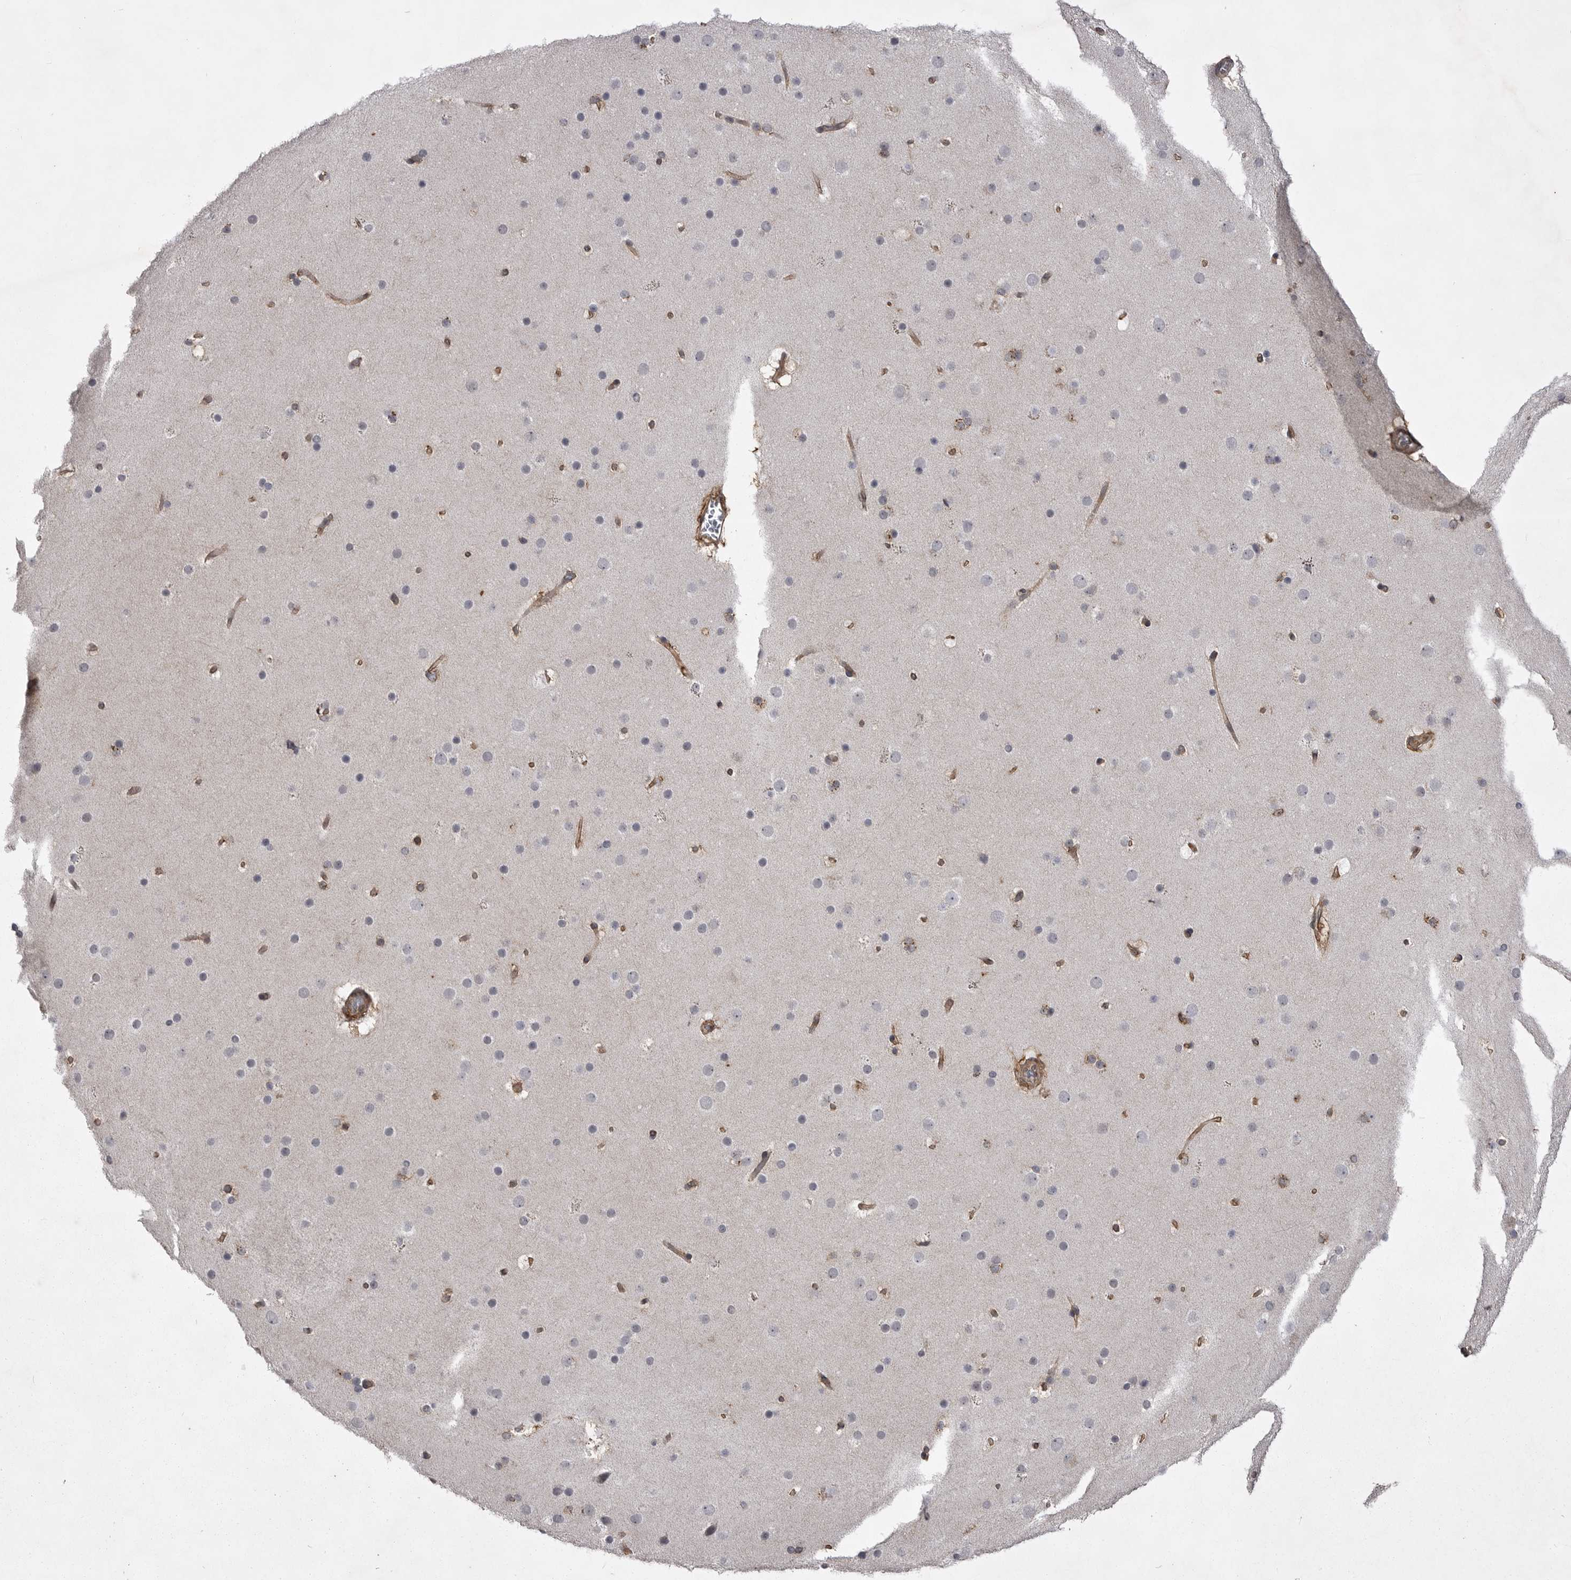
{"staining": {"intensity": "moderate", "quantity": ">75%", "location": "cytoplasmic/membranous"}, "tissue": "cerebral cortex", "cell_type": "Endothelial cells", "image_type": "normal", "snomed": [{"axis": "morphology", "description": "Normal tissue, NOS"}, {"axis": "topography", "description": "Cerebral cortex"}], "caption": "Brown immunohistochemical staining in benign human cerebral cortex shows moderate cytoplasmic/membranous staining in approximately >75% of endothelial cells. The staining was performed using DAB (3,3'-diaminobenzidine) to visualize the protein expression in brown, while the nuclei were stained in blue with hematoxylin (Magnification: 20x).", "gene": "ABL1", "patient": {"sex": "male", "age": 57}}